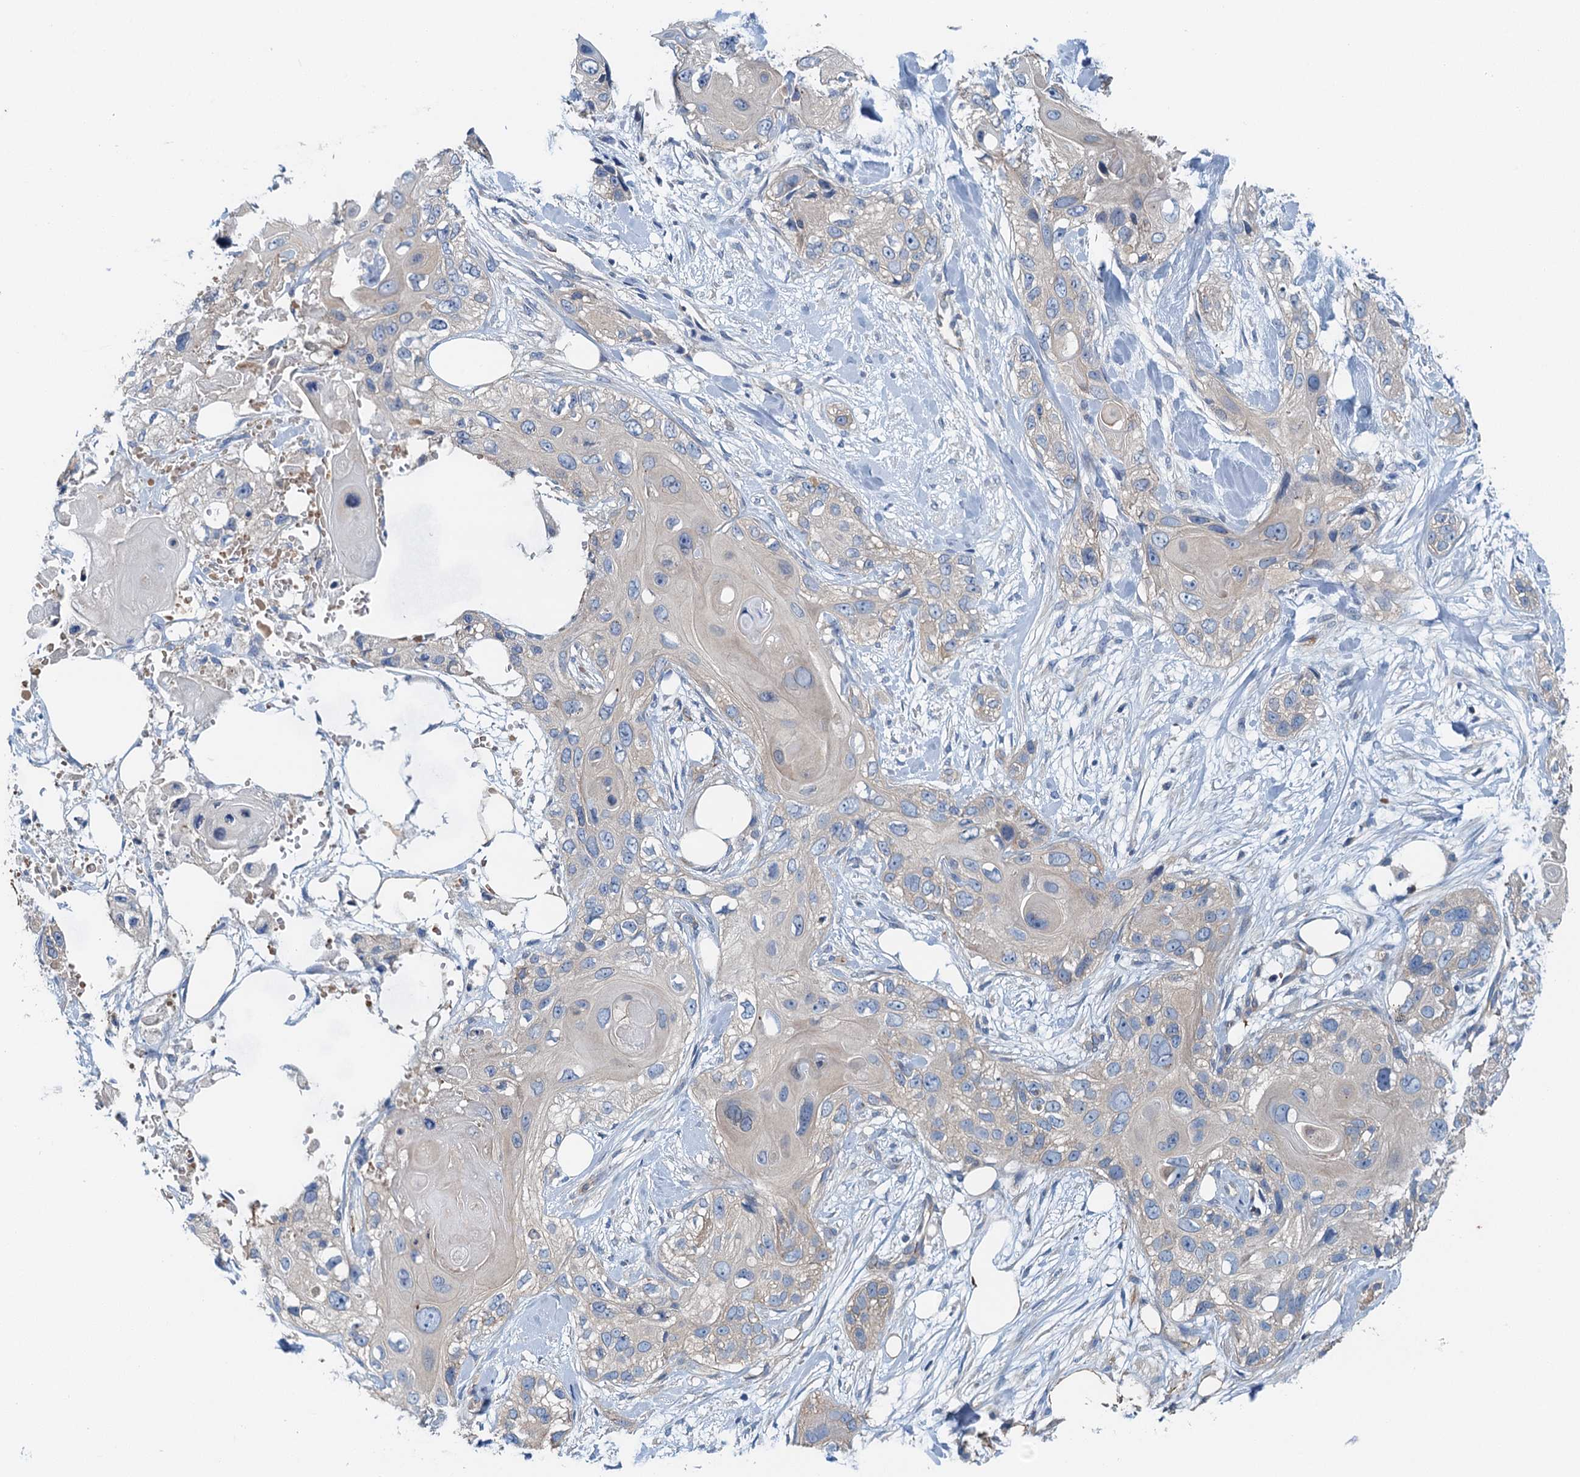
{"staining": {"intensity": "negative", "quantity": "none", "location": "none"}, "tissue": "skin cancer", "cell_type": "Tumor cells", "image_type": "cancer", "snomed": [{"axis": "morphology", "description": "Normal tissue, NOS"}, {"axis": "morphology", "description": "Squamous cell carcinoma, NOS"}, {"axis": "topography", "description": "Skin"}], "caption": "High power microscopy histopathology image of an IHC photomicrograph of skin squamous cell carcinoma, revealing no significant expression in tumor cells.", "gene": "ROGDI", "patient": {"sex": "male", "age": 72}}